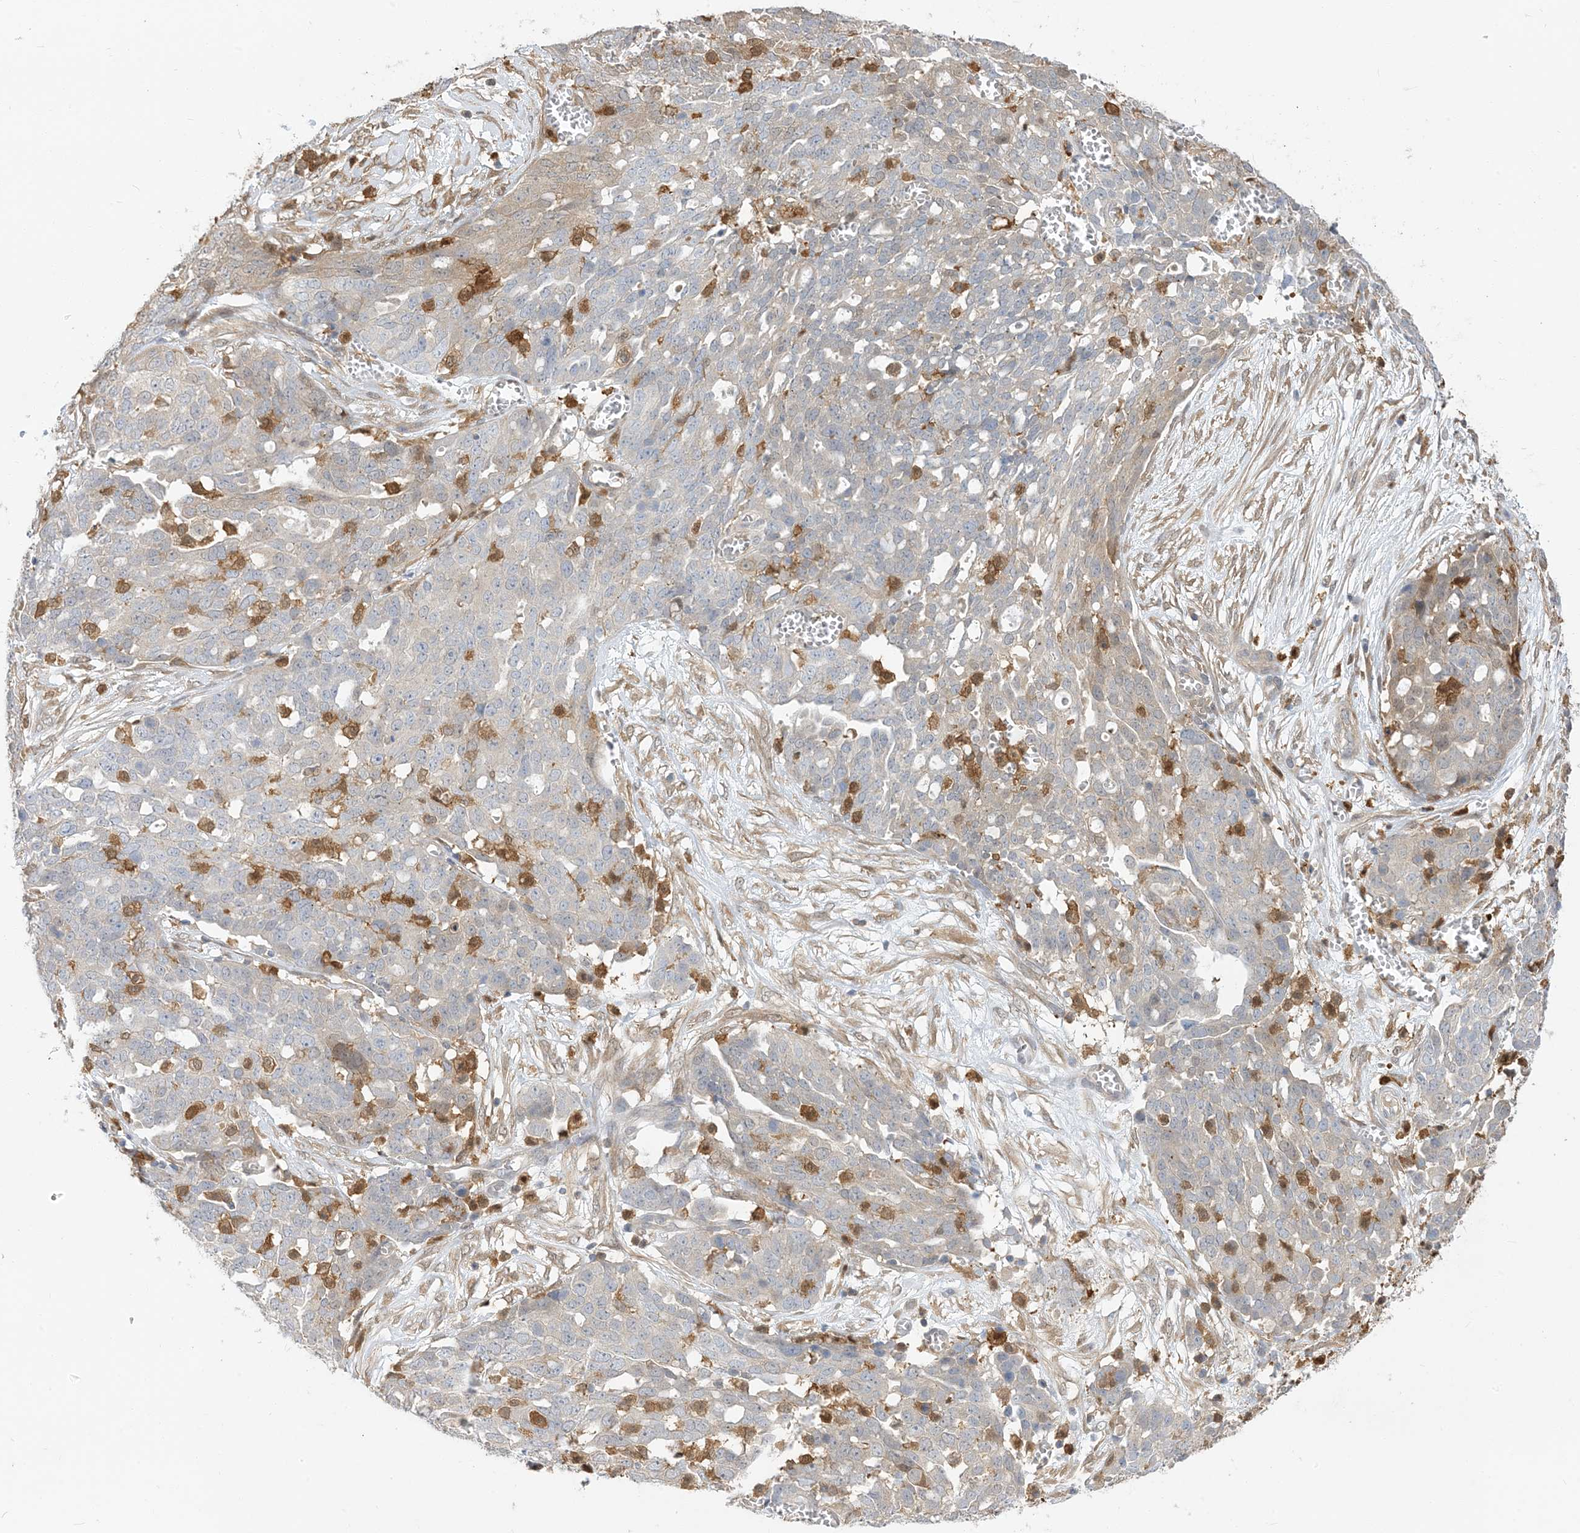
{"staining": {"intensity": "weak", "quantity": "<25%", "location": "cytoplasmic/membranous"}, "tissue": "ovarian cancer", "cell_type": "Tumor cells", "image_type": "cancer", "snomed": [{"axis": "morphology", "description": "Cystadenocarcinoma, serous, NOS"}, {"axis": "topography", "description": "Soft tissue"}, {"axis": "topography", "description": "Ovary"}], "caption": "The micrograph displays no staining of tumor cells in ovarian cancer.", "gene": "NAGK", "patient": {"sex": "female", "age": 57}}